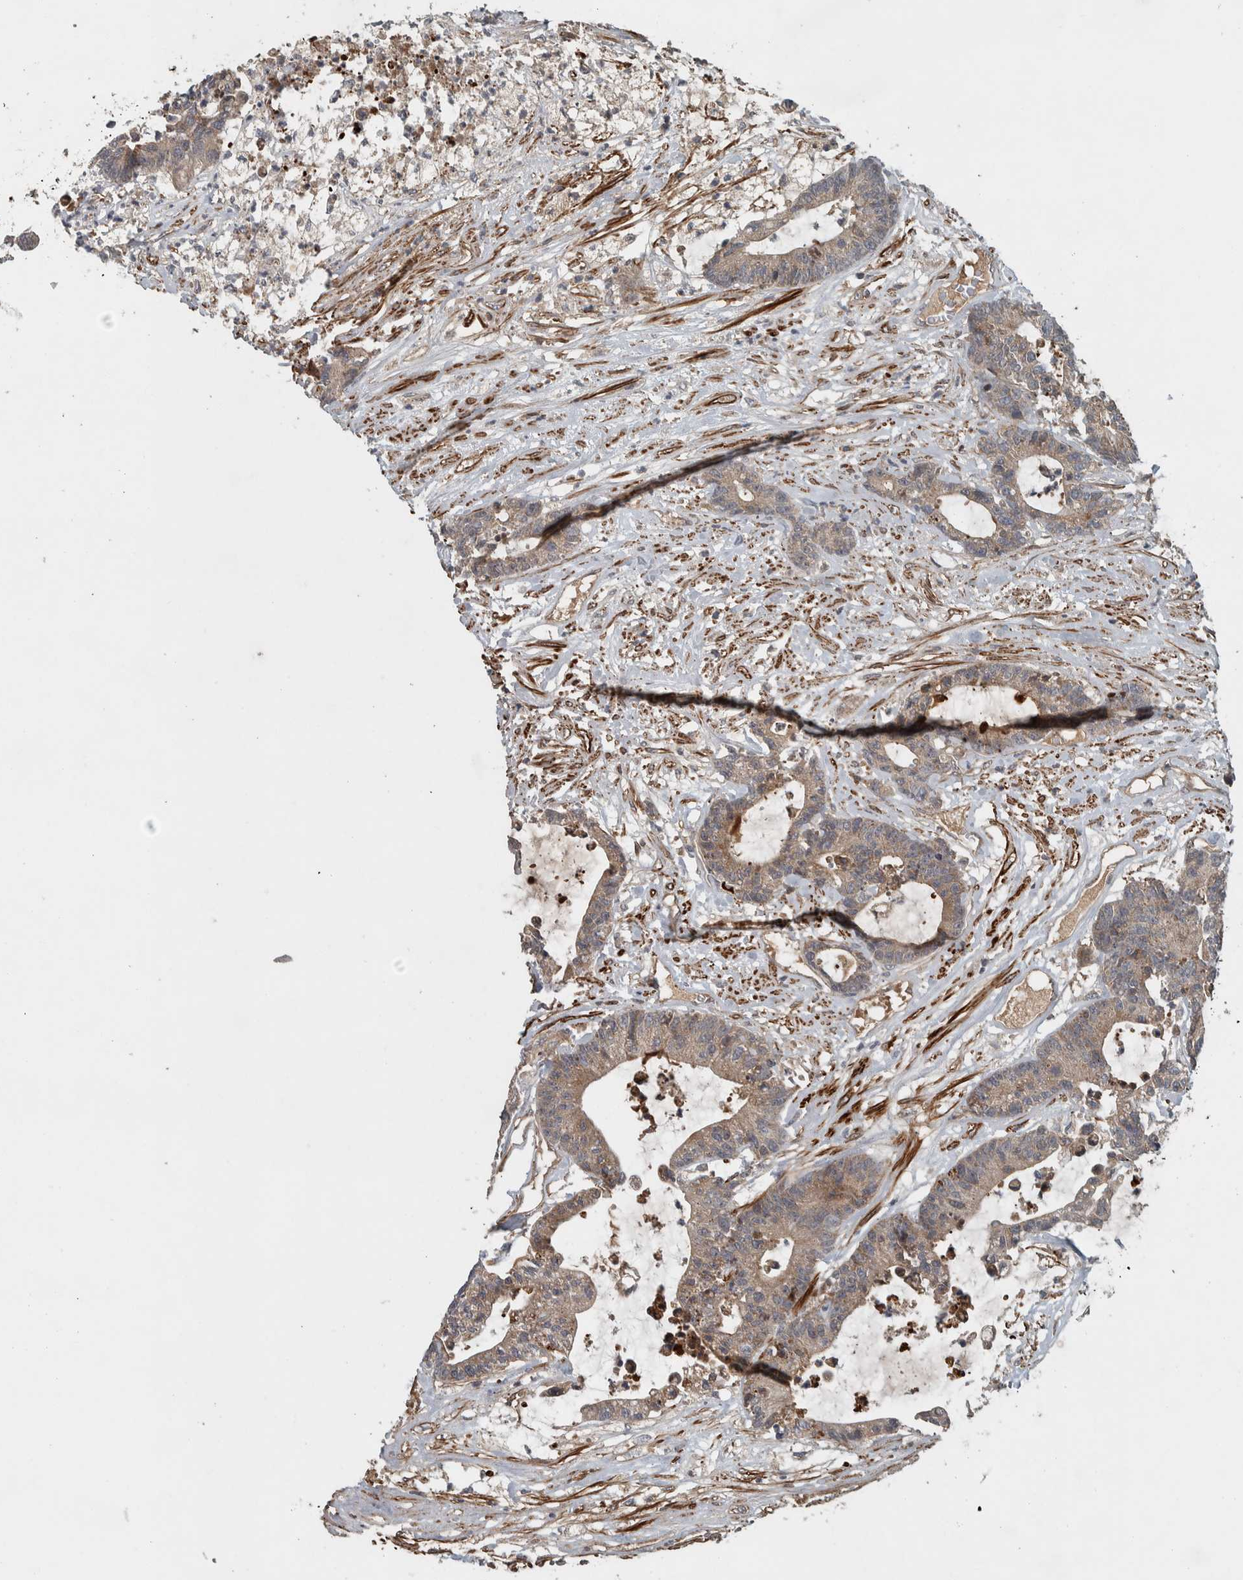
{"staining": {"intensity": "moderate", "quantity": ">75%", "location": "cytoplasmic/membranous"}, "tissue": "colorectal cancer", "cell_type": "Tumor cells", "image_type": "cancer", "snomed": [{"axis": "morphology", "description": "Adenocarcinoma, NOS"}, {"axis": "topography", "description": "Colon"}], "caption": "IHC photomicrograph of human colorectal cancer (adenocarcinoma) stained for a protein (brown), which demonstrates medium levels of moderate cytoplasmic/membranous expression in about >75% of tumor cells.", "gene": "LBHD1", "patient": {"sex": "female", "age": 84}}